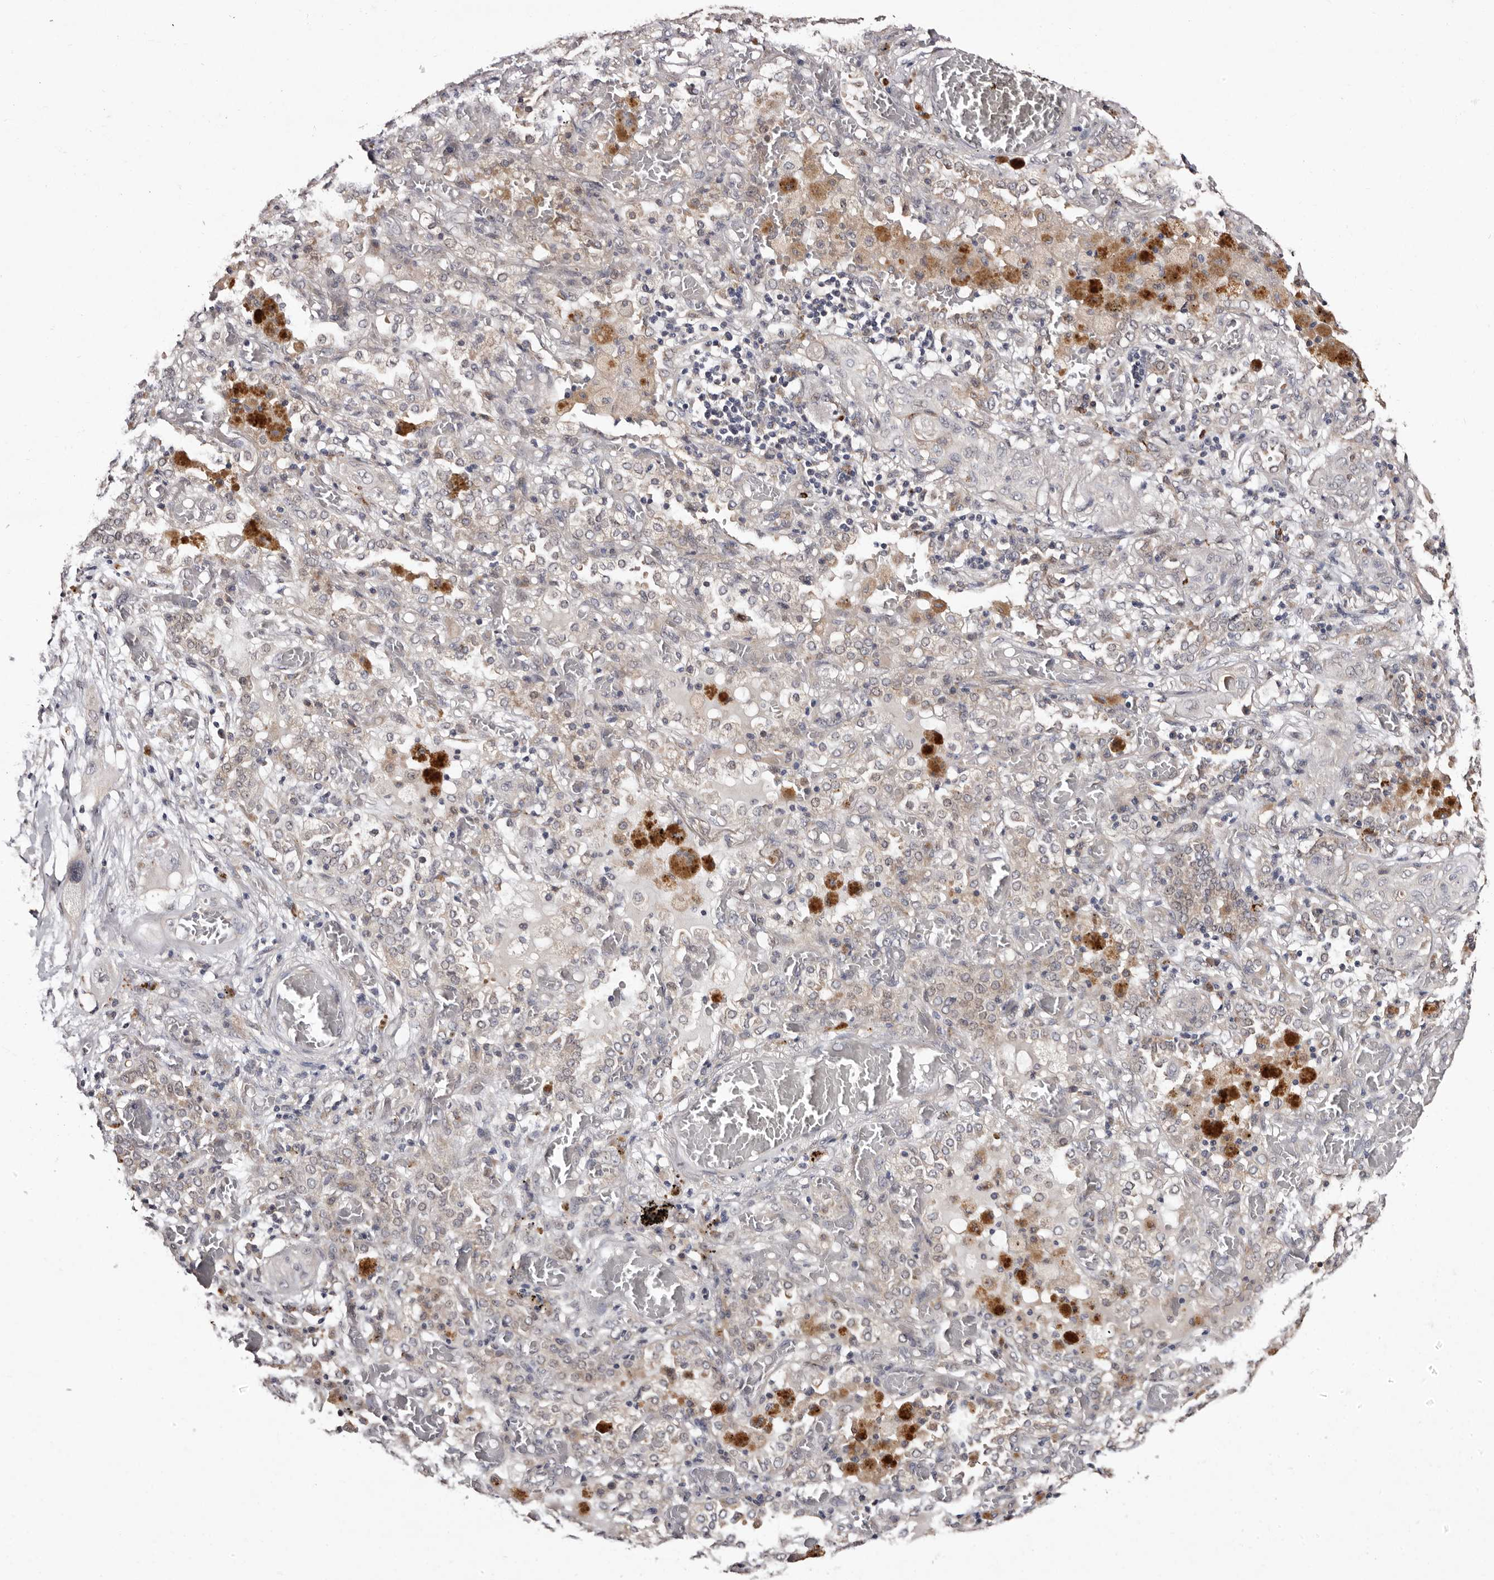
{"staining": {"intensity": "negative", "quantity": "none", "location": "none"}, "tissue": "lung cancer", "cell_type": "Tumor cells", "image_type": "cancer", "snomed": [{"axis": "morphology", "description": "Squamous cell carcinoma, NOS"}, {"axis": "topography", "description": "Lung"}], "caption": "Lung cancer (squamous cell carcinoma) was stained to show a protein in brown. There is no significant expression in tumor cells. (Immunohistochemistry, brightfield microscopy, high magnification).", "gene": "FAM91A1", "patient": {"sex": "female", "age": 47}}